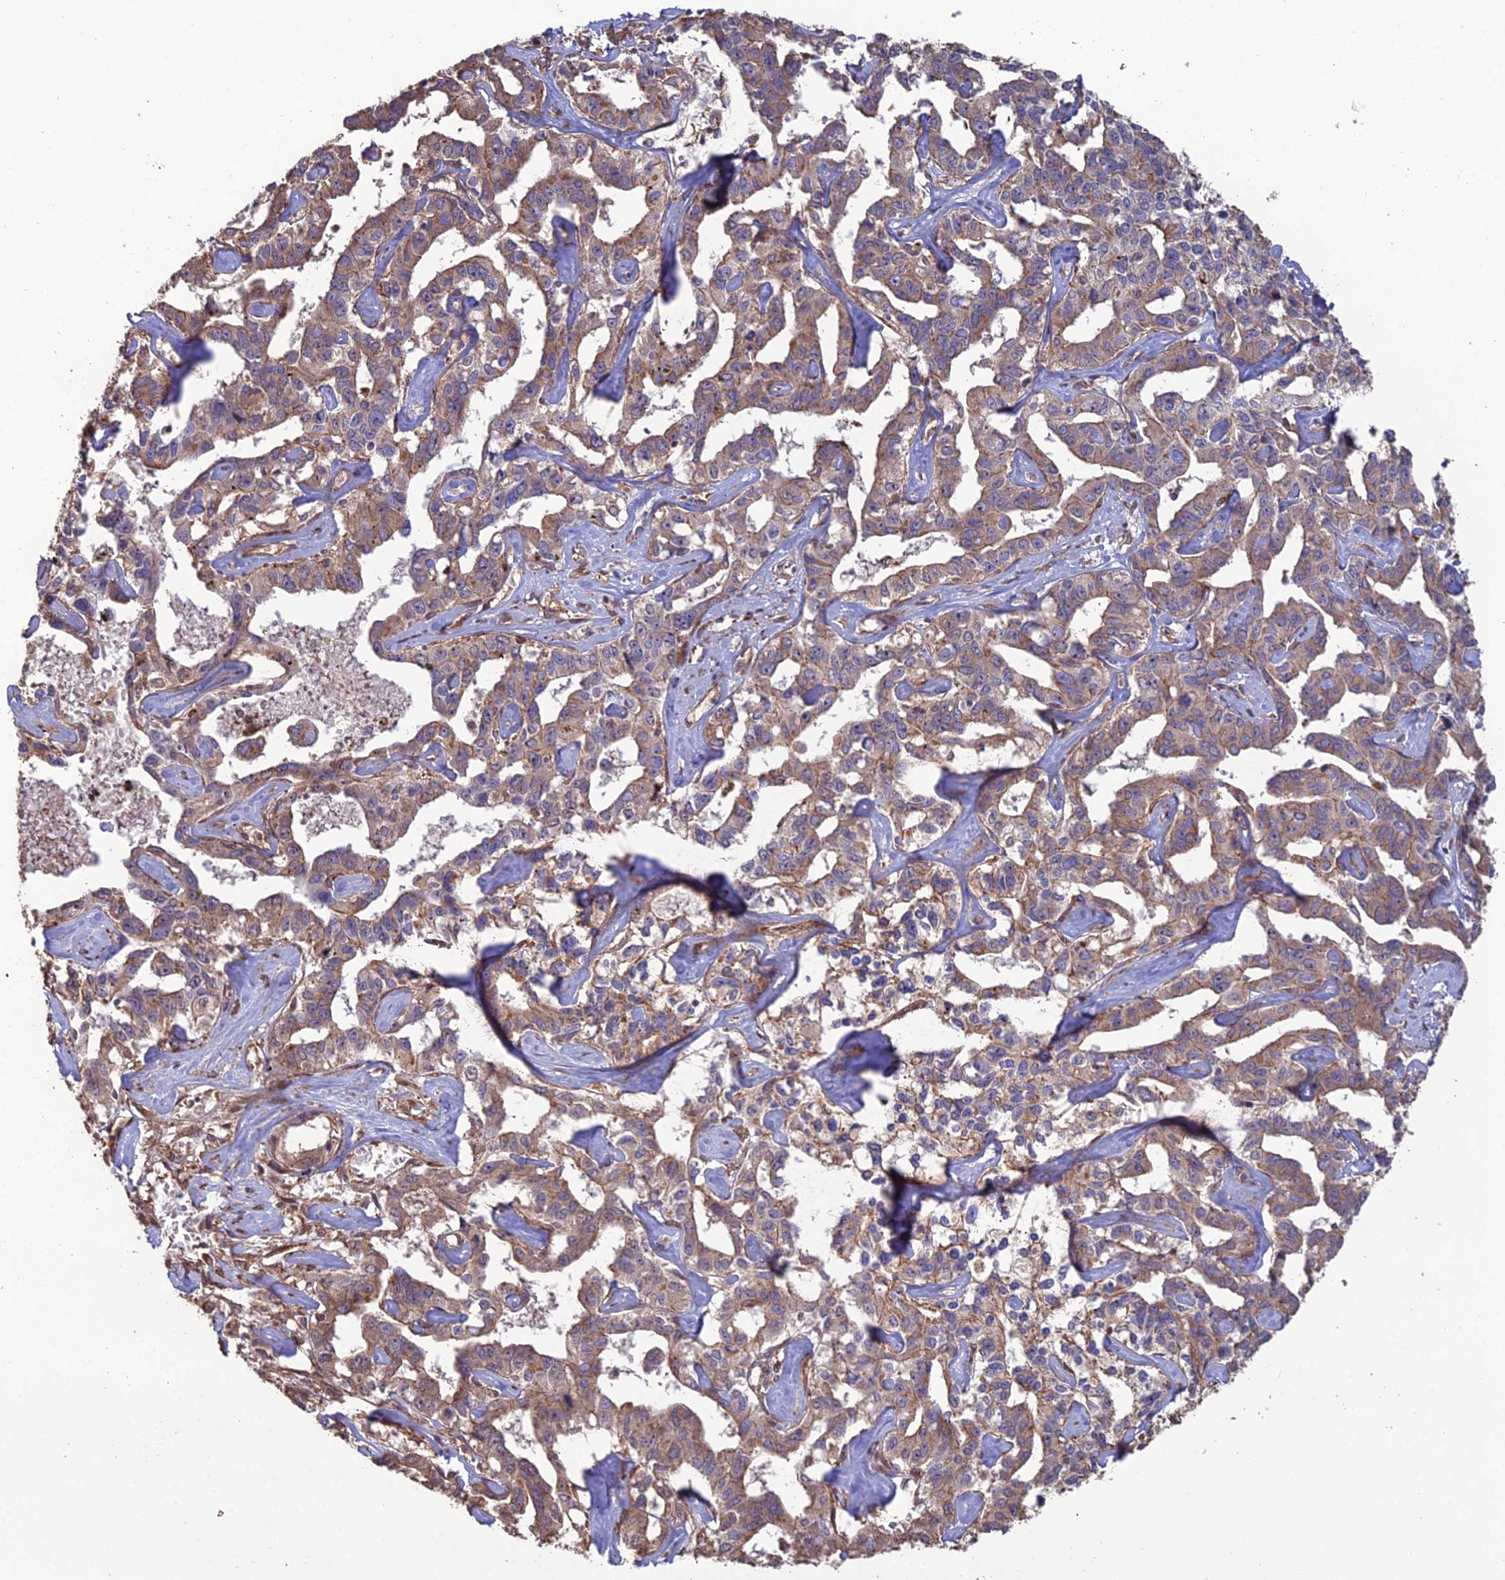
{"staining": {"intensity": "moderate", "quantity": "25%-75%", "location": "cytoplasmic/membranous"}, "tissue": "liver cancer", "cell_type": "Tumor cells", "image_type": "cancer", "snomed": [{"axis": "morphology", "description": "Cholangiocarcinoma"}, {"axis": "topography", "description": "Liver"}], "caption": "IHC image of human liver cancer stained for a protein (brown), which shows medium levels of moderate cytoplasmic/membranous expression in about 25%-75% of tumor cells.", "gene": "ATP6V0A2", "patient": {"sex": "male", "age": 59}}